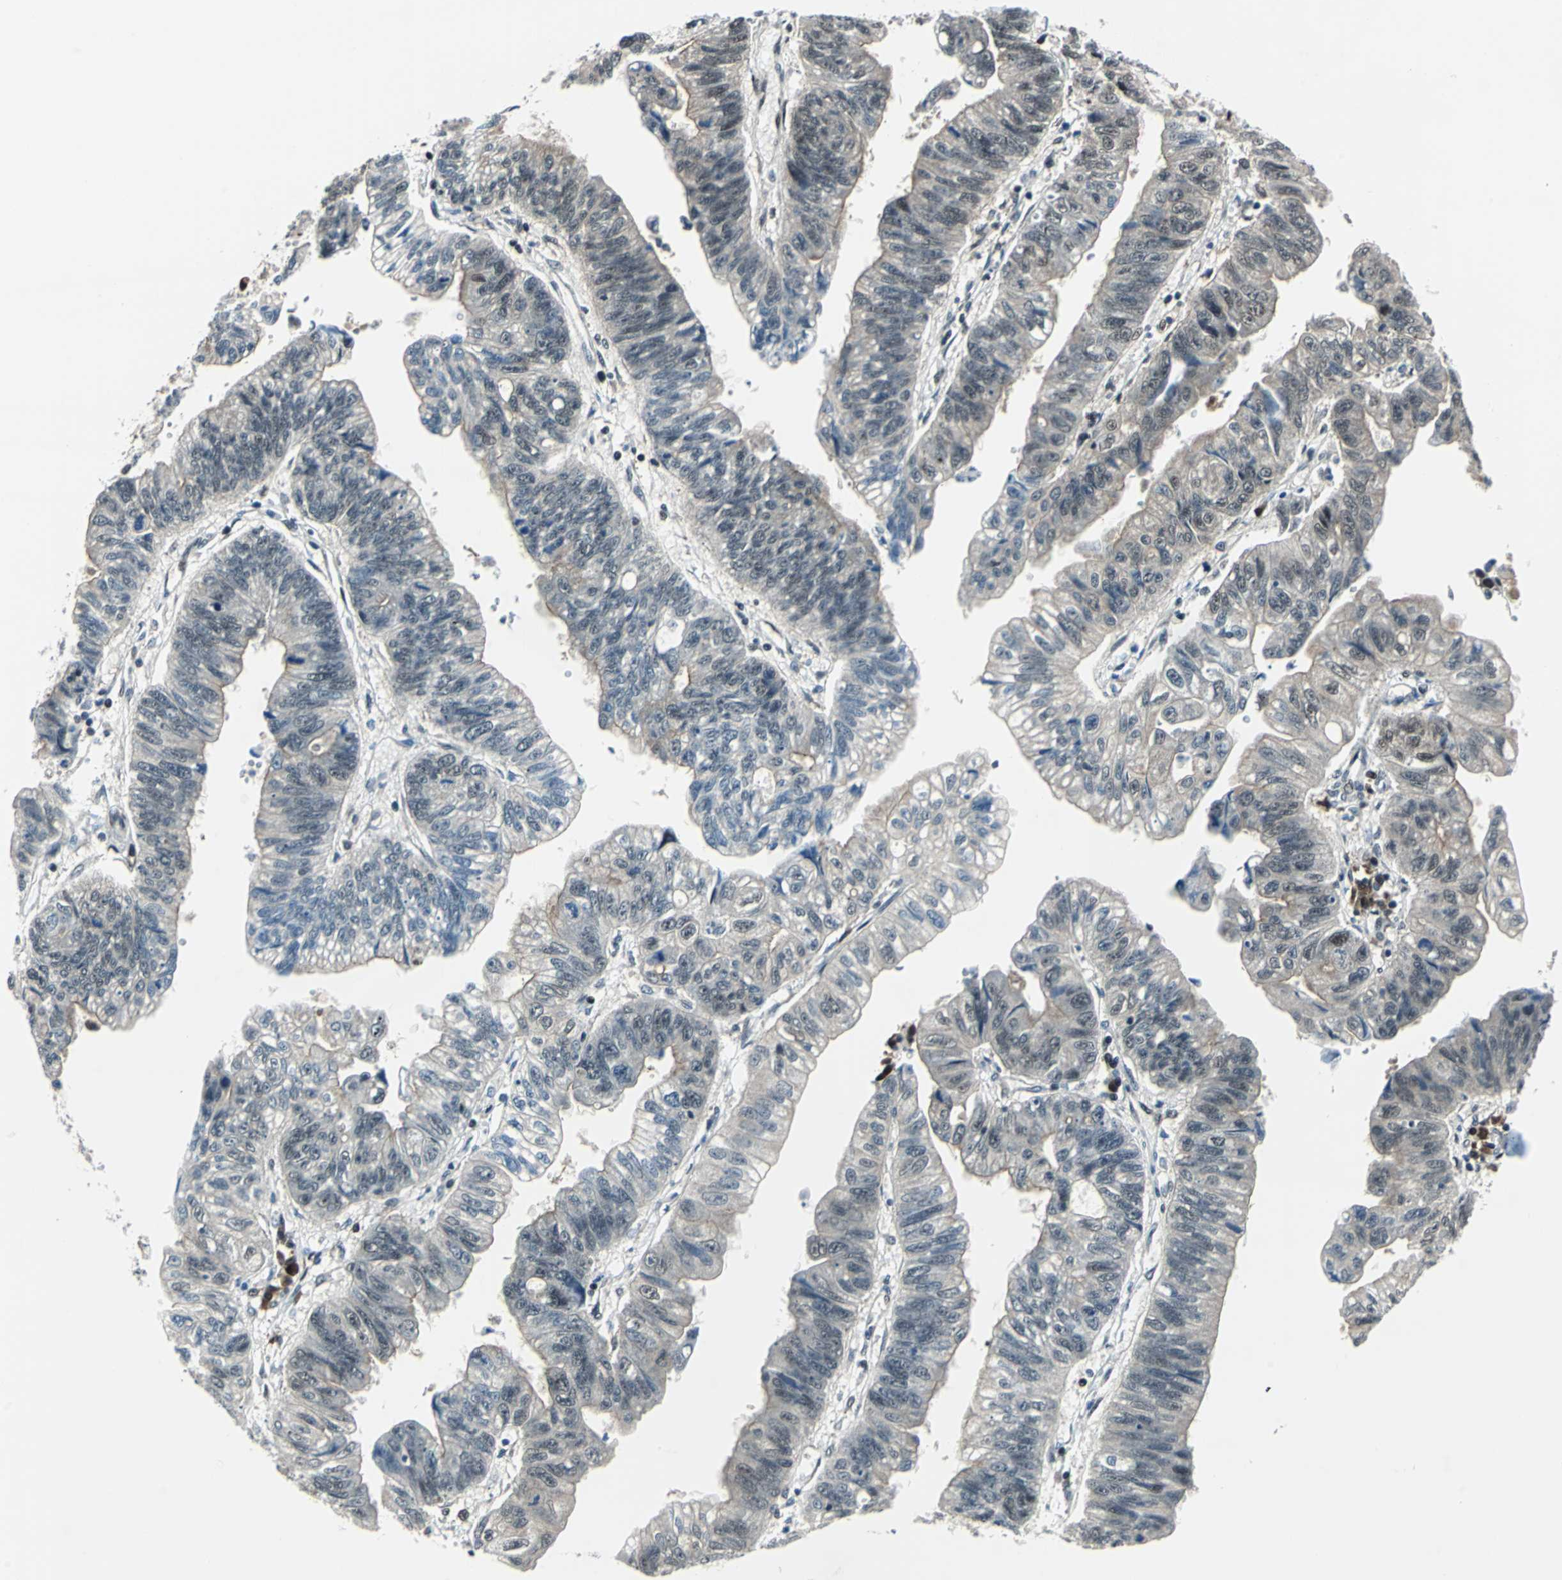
{"staining": {"intensity": "weak", "quantity": "<25%", "location": "cytoplasmic/membranous"}, "tissue": "stomach cancer", "cell_type": "Tumor cells", "image_type": "cancer", "snomed": [{"axis": "morphology", "description": "Adenocarcinoma, NOS"}, {"axis": "topography", "description": "Stomach"}], "caption": "Photomicrograph shows no protein positivity in tumor cells of stomach cancer tissue.", "gene": "POLR3K", "patient": {"sex": "male", "age": 59}}